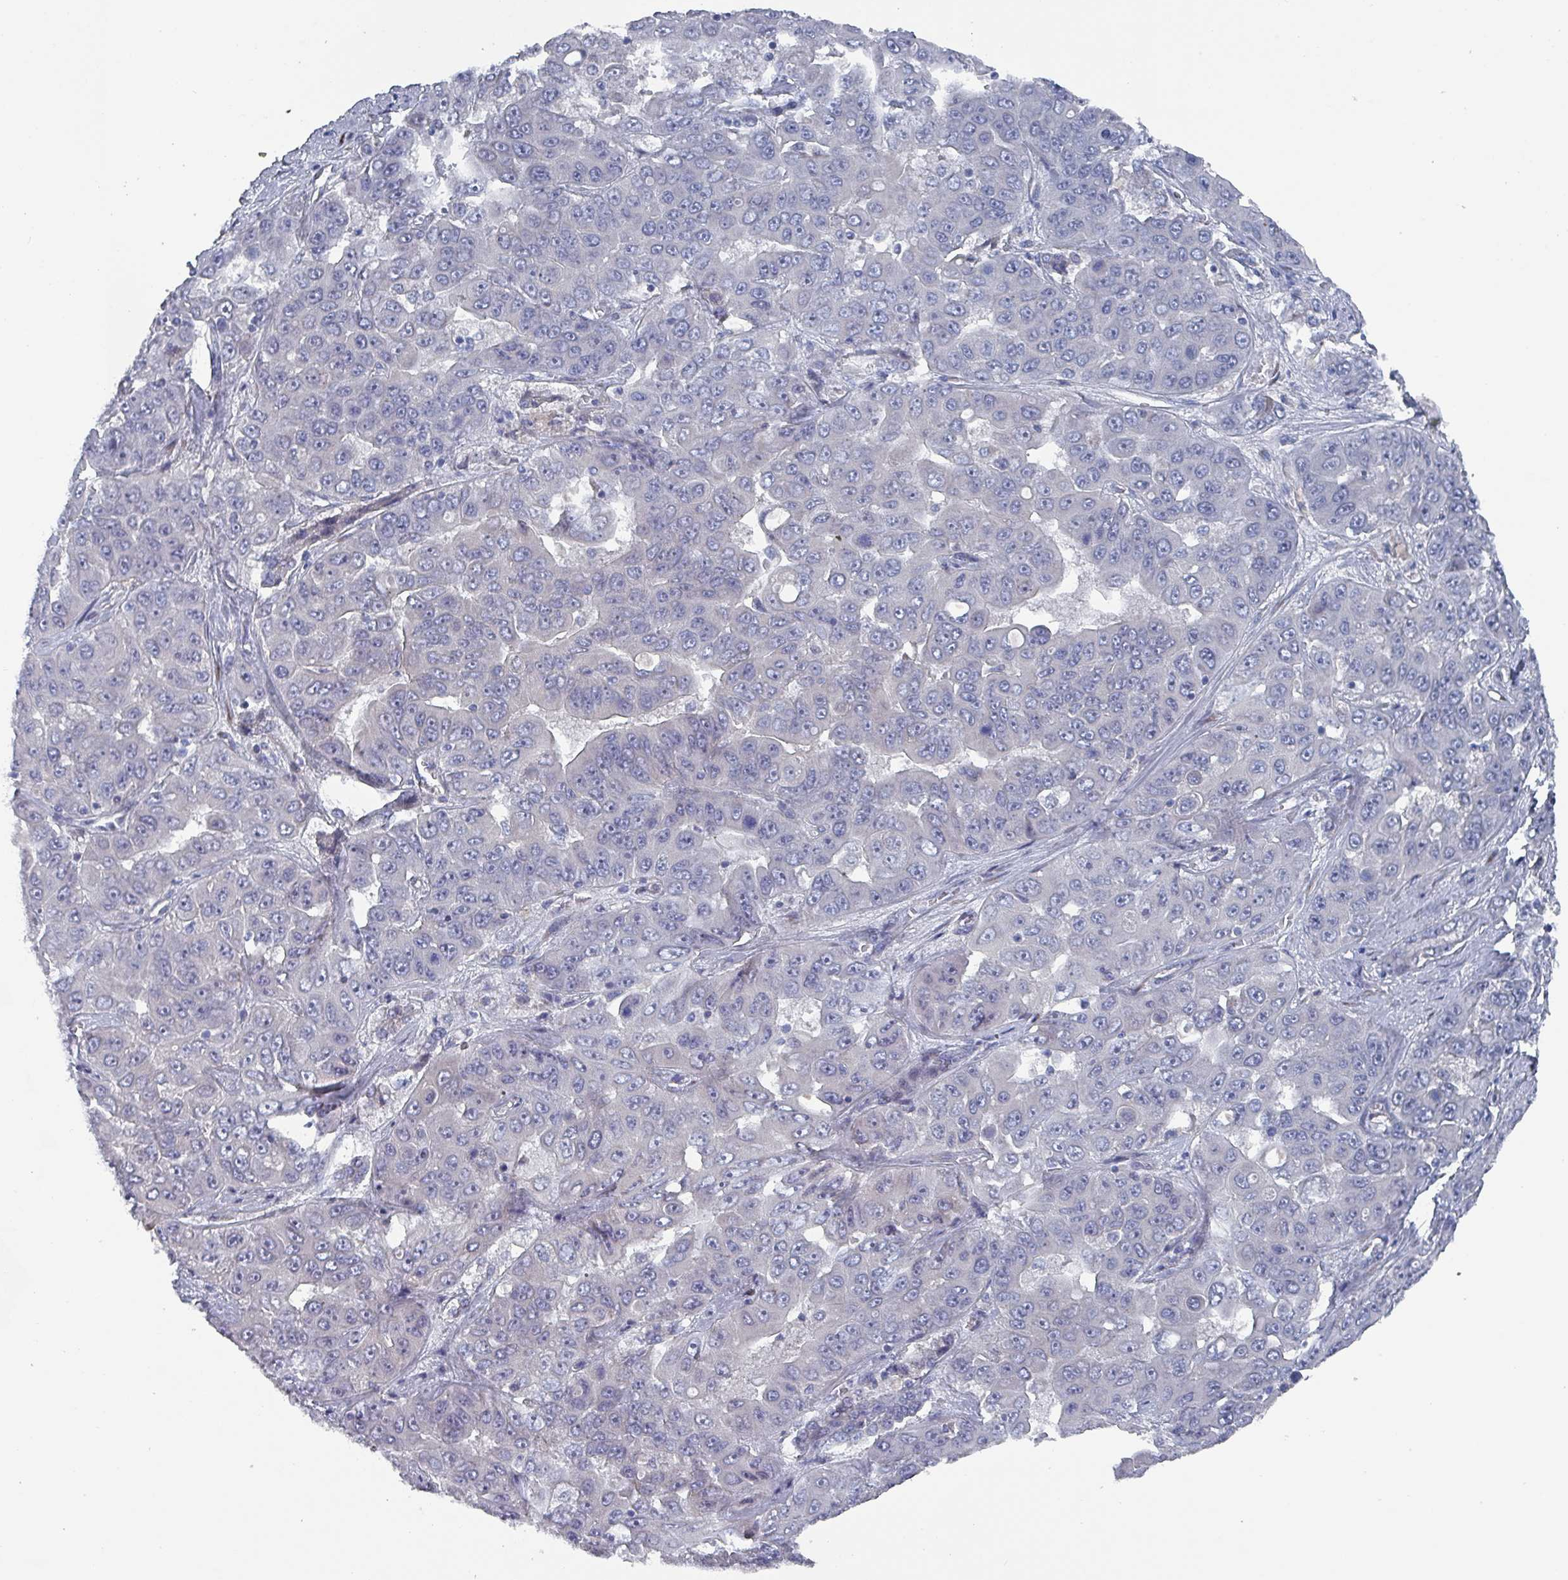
{"staining": {"intensity": "negative", "quantity": "none", "location": "none"}, "tissue": "liver cancer", "cell_type": "Tumor cells", "image_type": "cancer", "snomed": [{"axis": "morphology", "description": "Cholangiocarcinoma"}, {"axis": "topography", "description": "Liver"}], "caption": "DAB (3,3'-diaminobenzidine) immunohistochemical staining of cholangiocarcinoma (liver) displays no significant staining in tumor cells. (Brightfield microscopy of DAB (3,3'-diaminobenzidine) immunohistochemistry (IHC) at high magnification).", "gene": "DRD5", "patient": {"sex": "female", "age": 52}}